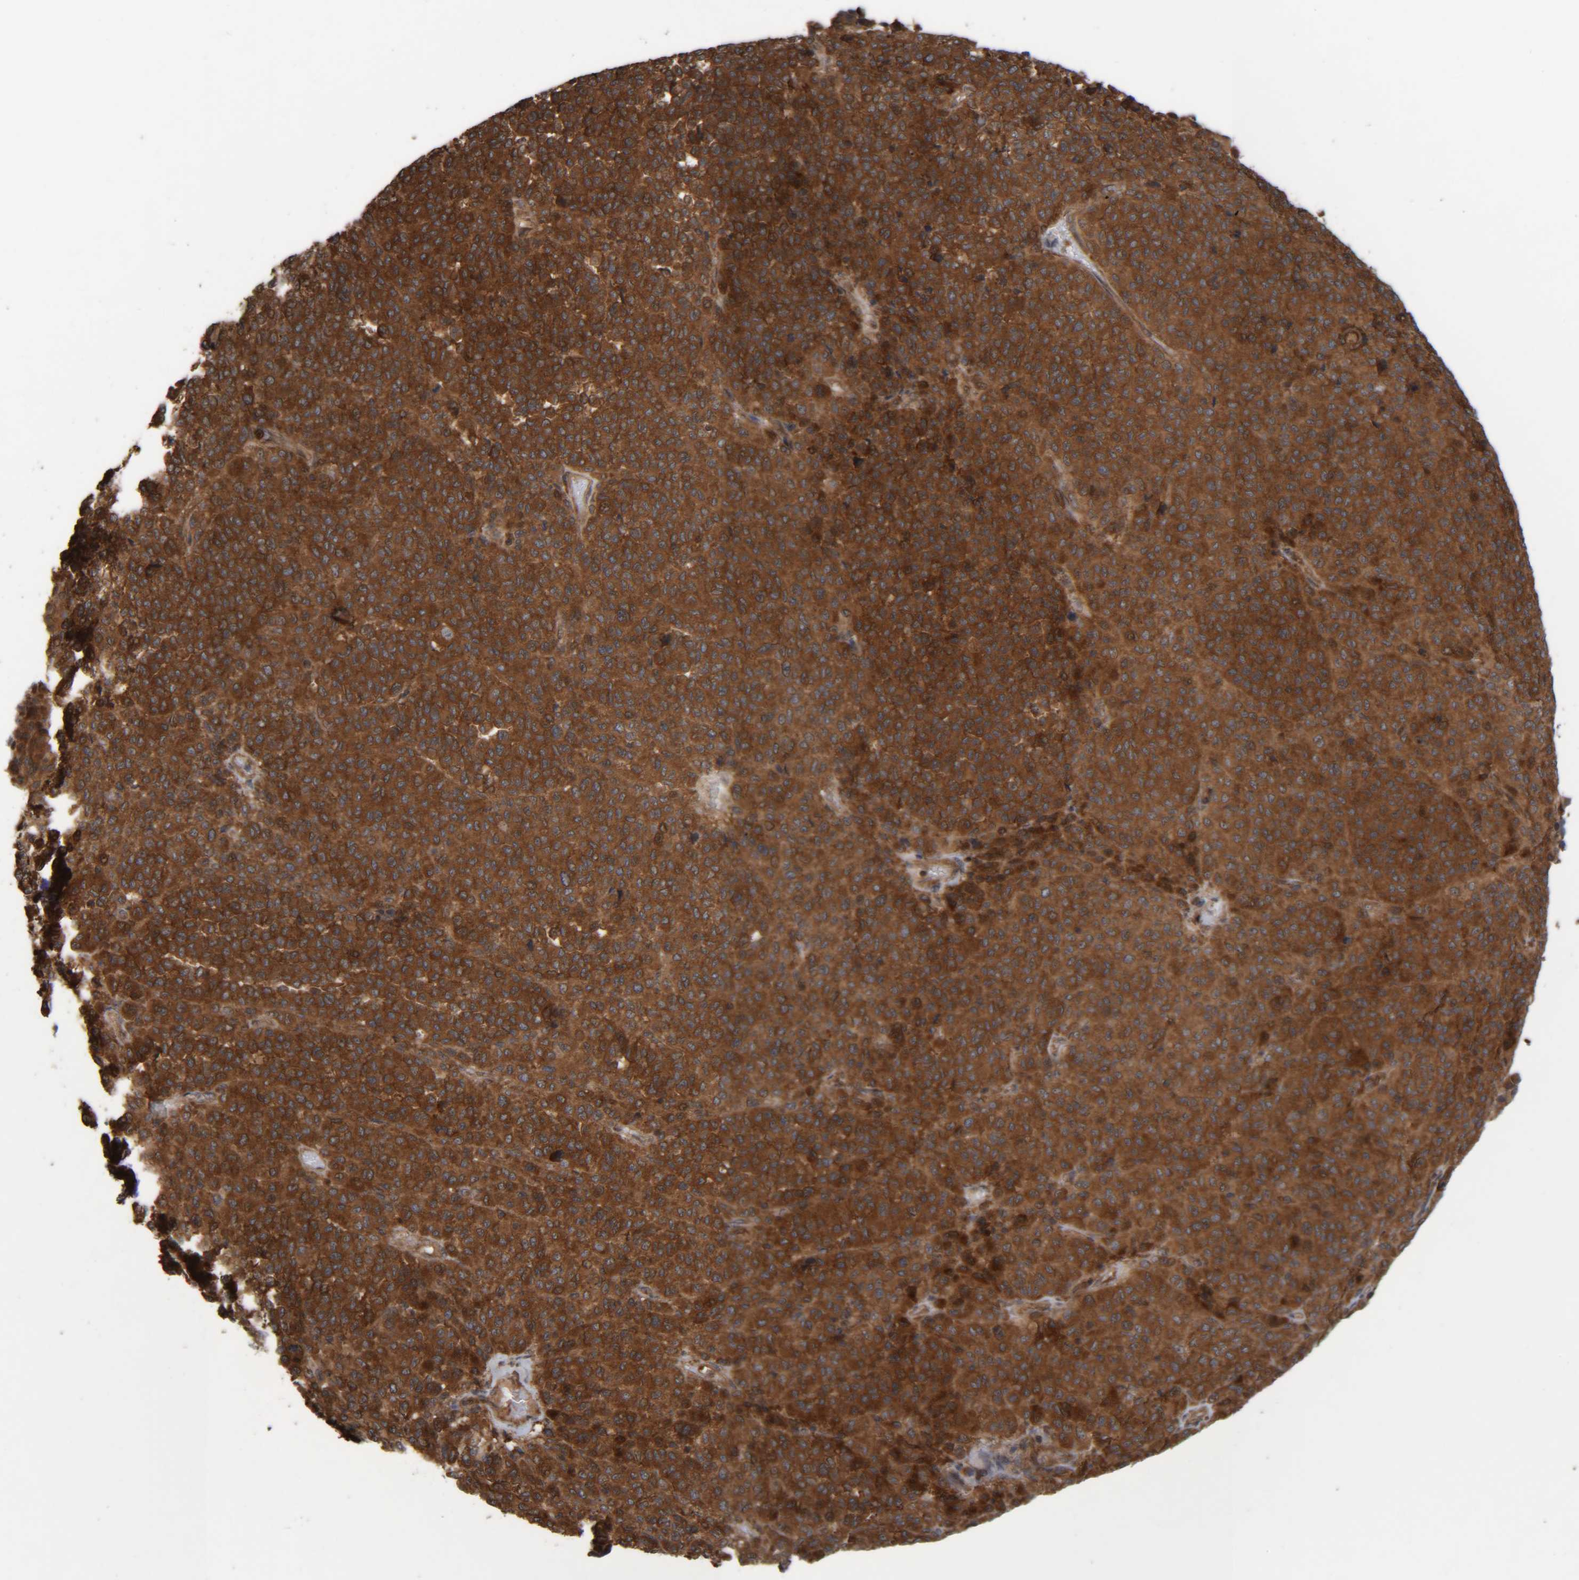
{"staining": {"intensity": "strong", "quantity": ">75%", "location": "cytoplasmic/membranous"}, "tissue": "melanoma", "cell_type": "Tumor cells", "image_type": "cancer", "snomed": [{"axis": "morphology", "description": "Malignant melanoma, Metastatic site"}, {"axis": "topography", "description": "Pancreas"}], "caption": "Brown immunohistochemical staining in human malignant melanoma (metastatic site) reveals strong cytoplasmic/membranous positivity in about >75% of tumor cells.", "gene": "CCDC57", "patient": {"sex": "female", "age": 30}}